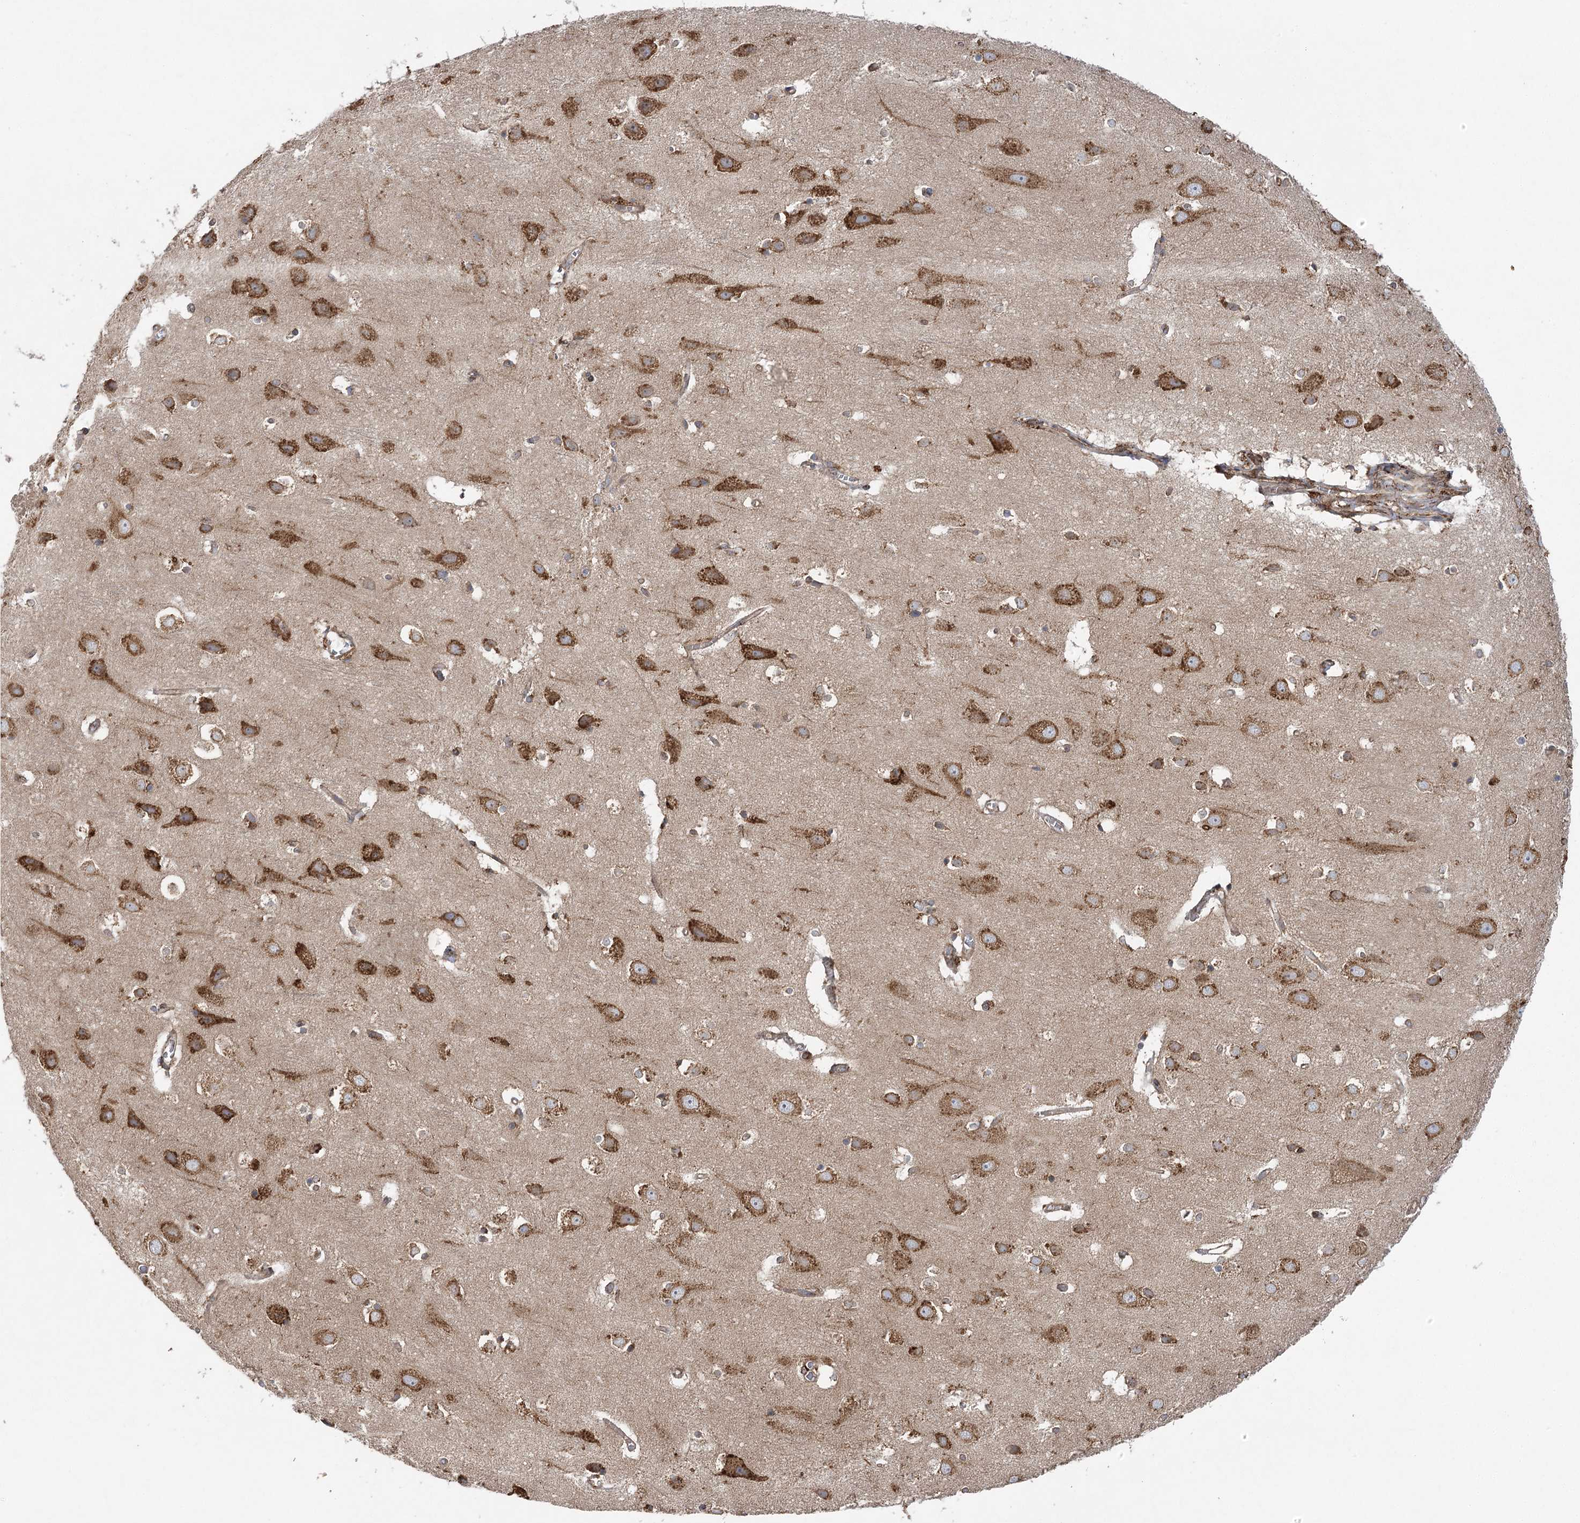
{"staining": {"intensity": "moderate", "quantity": ">75%", "location": "cytoplasmic/membranous"}, "tissue": "cerebral cortex", "cell_type": "Endothelial cells", "image_type": "normal", "snomed": [{"axis": "morphology", "description": "Normal tissue, NOS"}, {"axis": "topography", "description": "Cerebral cortex"}], "caption": "Immunohistochemistry (IHC) micrograph of benign cerebral cortex stained for a protein (brown), which reveals medium levels of moderate cytoplasmic/membranous expression in about >75% of endothelial cells.", "gene": "ACAP2", "patient": {"sex": "male", "age": 54}}